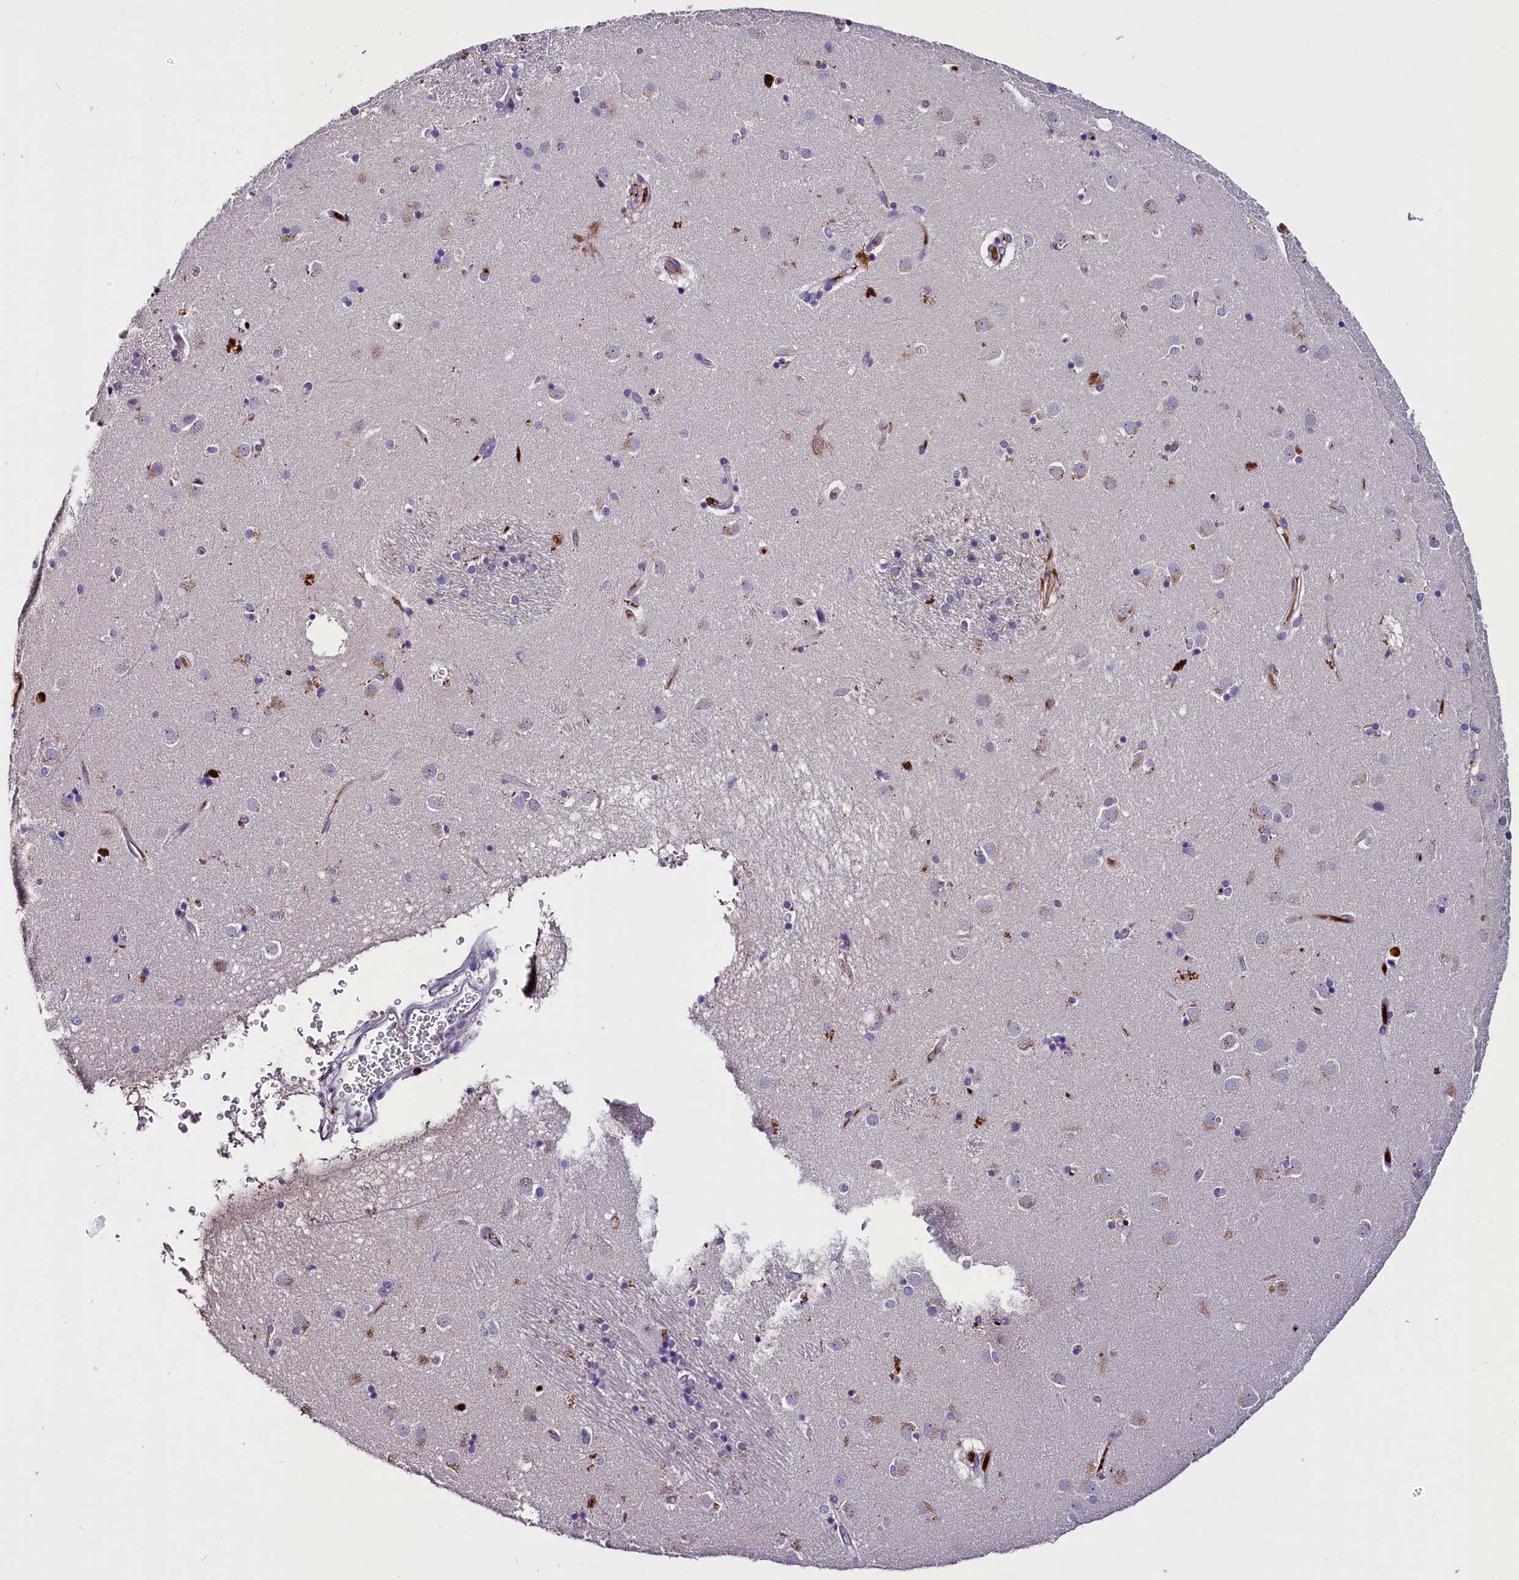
{"staining": {"intensity": "weak", "quantity": "<25%", "location": "cytoplasmic/membranous"}, "tissue": "caudate", "cell_type": "Glial cells", "image_type": "normal", "snomed": [{"axis": "morphology", "description": "Normal tissue, NOS"}, {"axis": "topography", "description": "Lateral ventricle wall"}], "caption": "DAB (3,3'-diaminobenzidine) immunohistochemical staining of unremarkable caudate exhibits no significant expression in glial cells.", "gene": "MEX3B", "patient": {"sex": "male", "age": 70}}